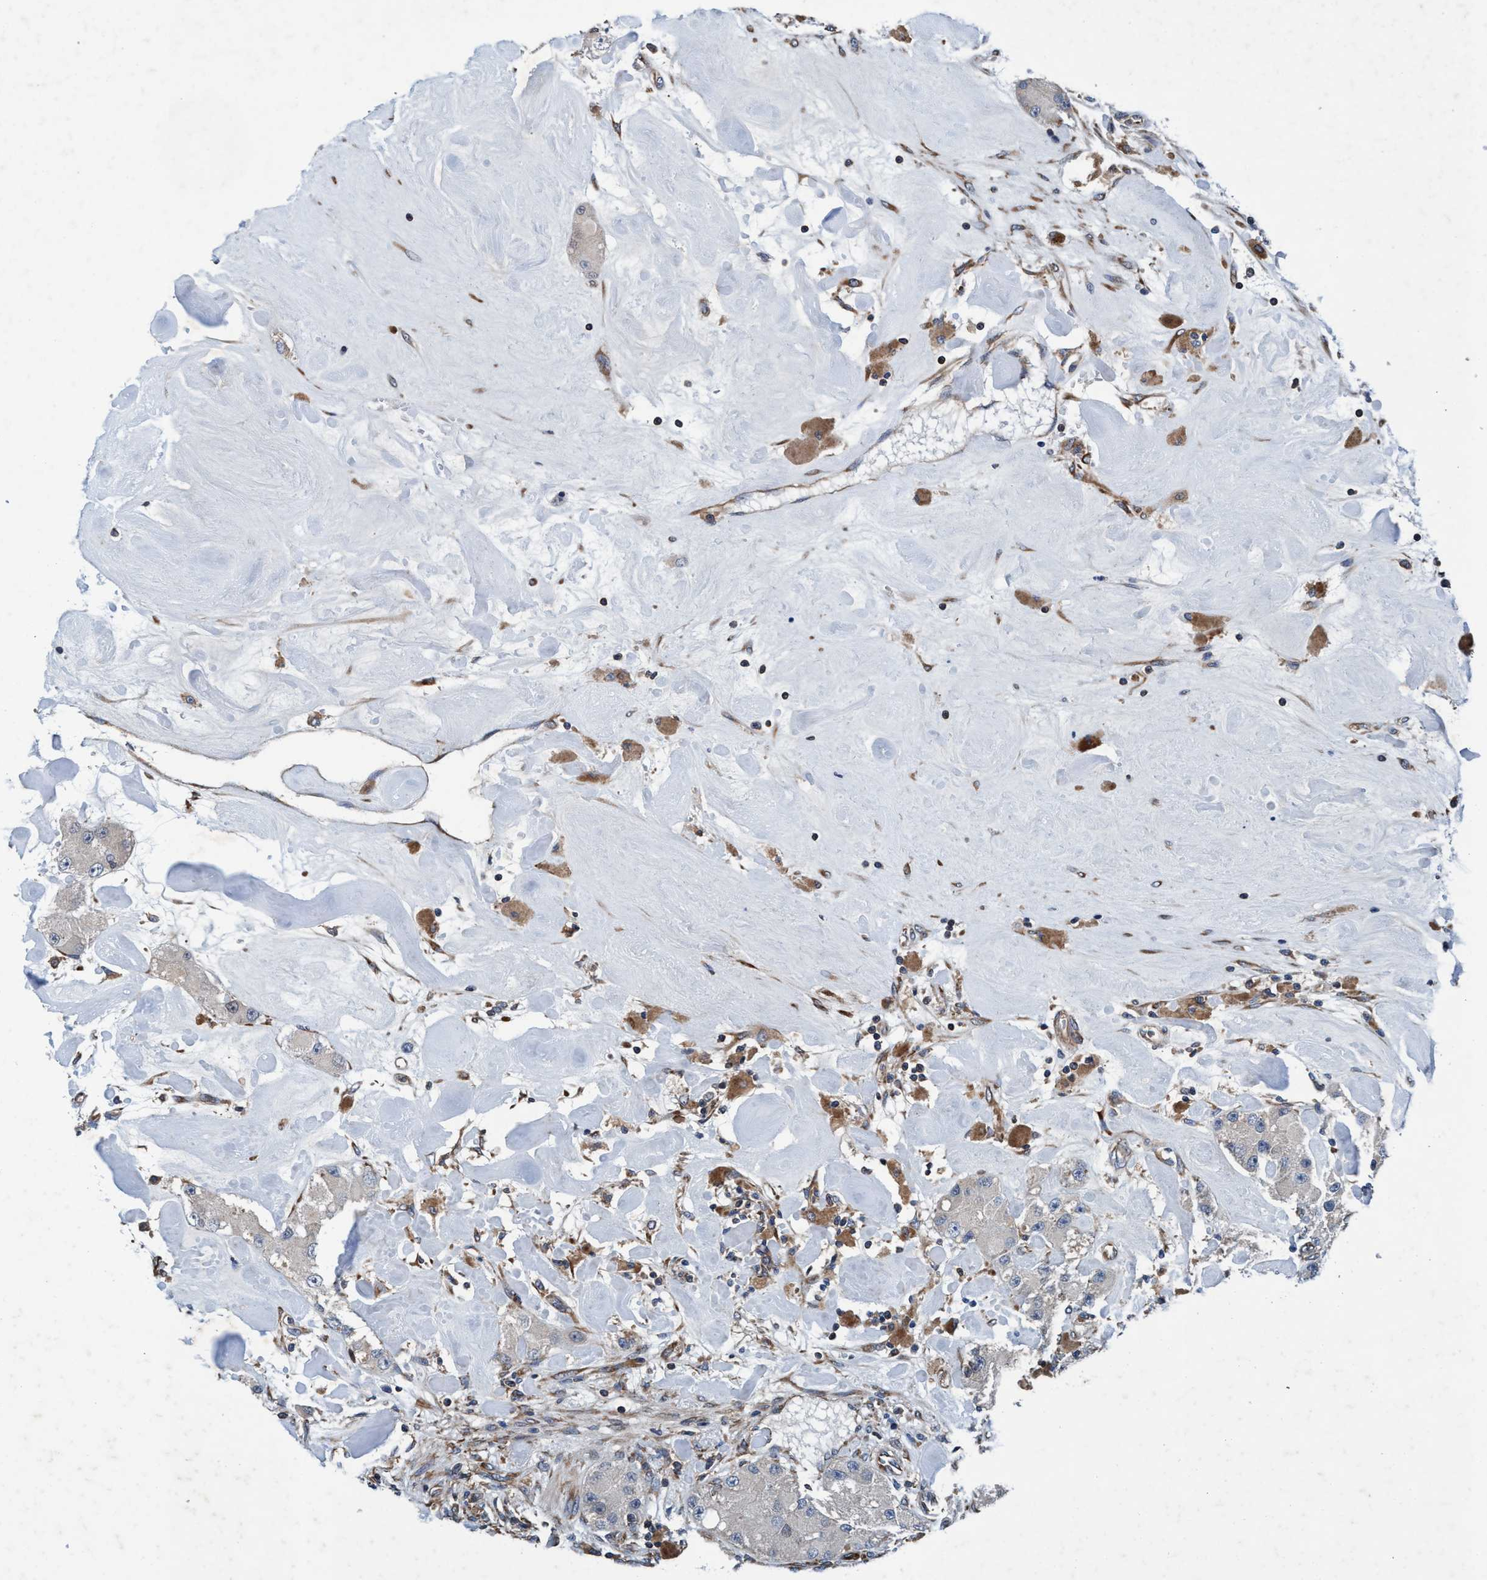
{"staining": {"intensity": "negative", "quantity": "none", "location": "none"}, "tissue": "carcinoid", "cell_type": "Tumor cells", "image_type": "cancer", "snomed": [{"axis": "morphology", "description": "Carcinoid, malignant, NOS"}, {"axis": "topography", "description": "Pancreas"}], "caption": "Immunohistochemical staining of carcinoid reveals no significant positivity in tumor cells. (Brightfield microscopy of DAB immunohistochemistry (IHC) at high magnification).", "gene": "ENDOG", "patient": {"sex": "male", "age": 41}}